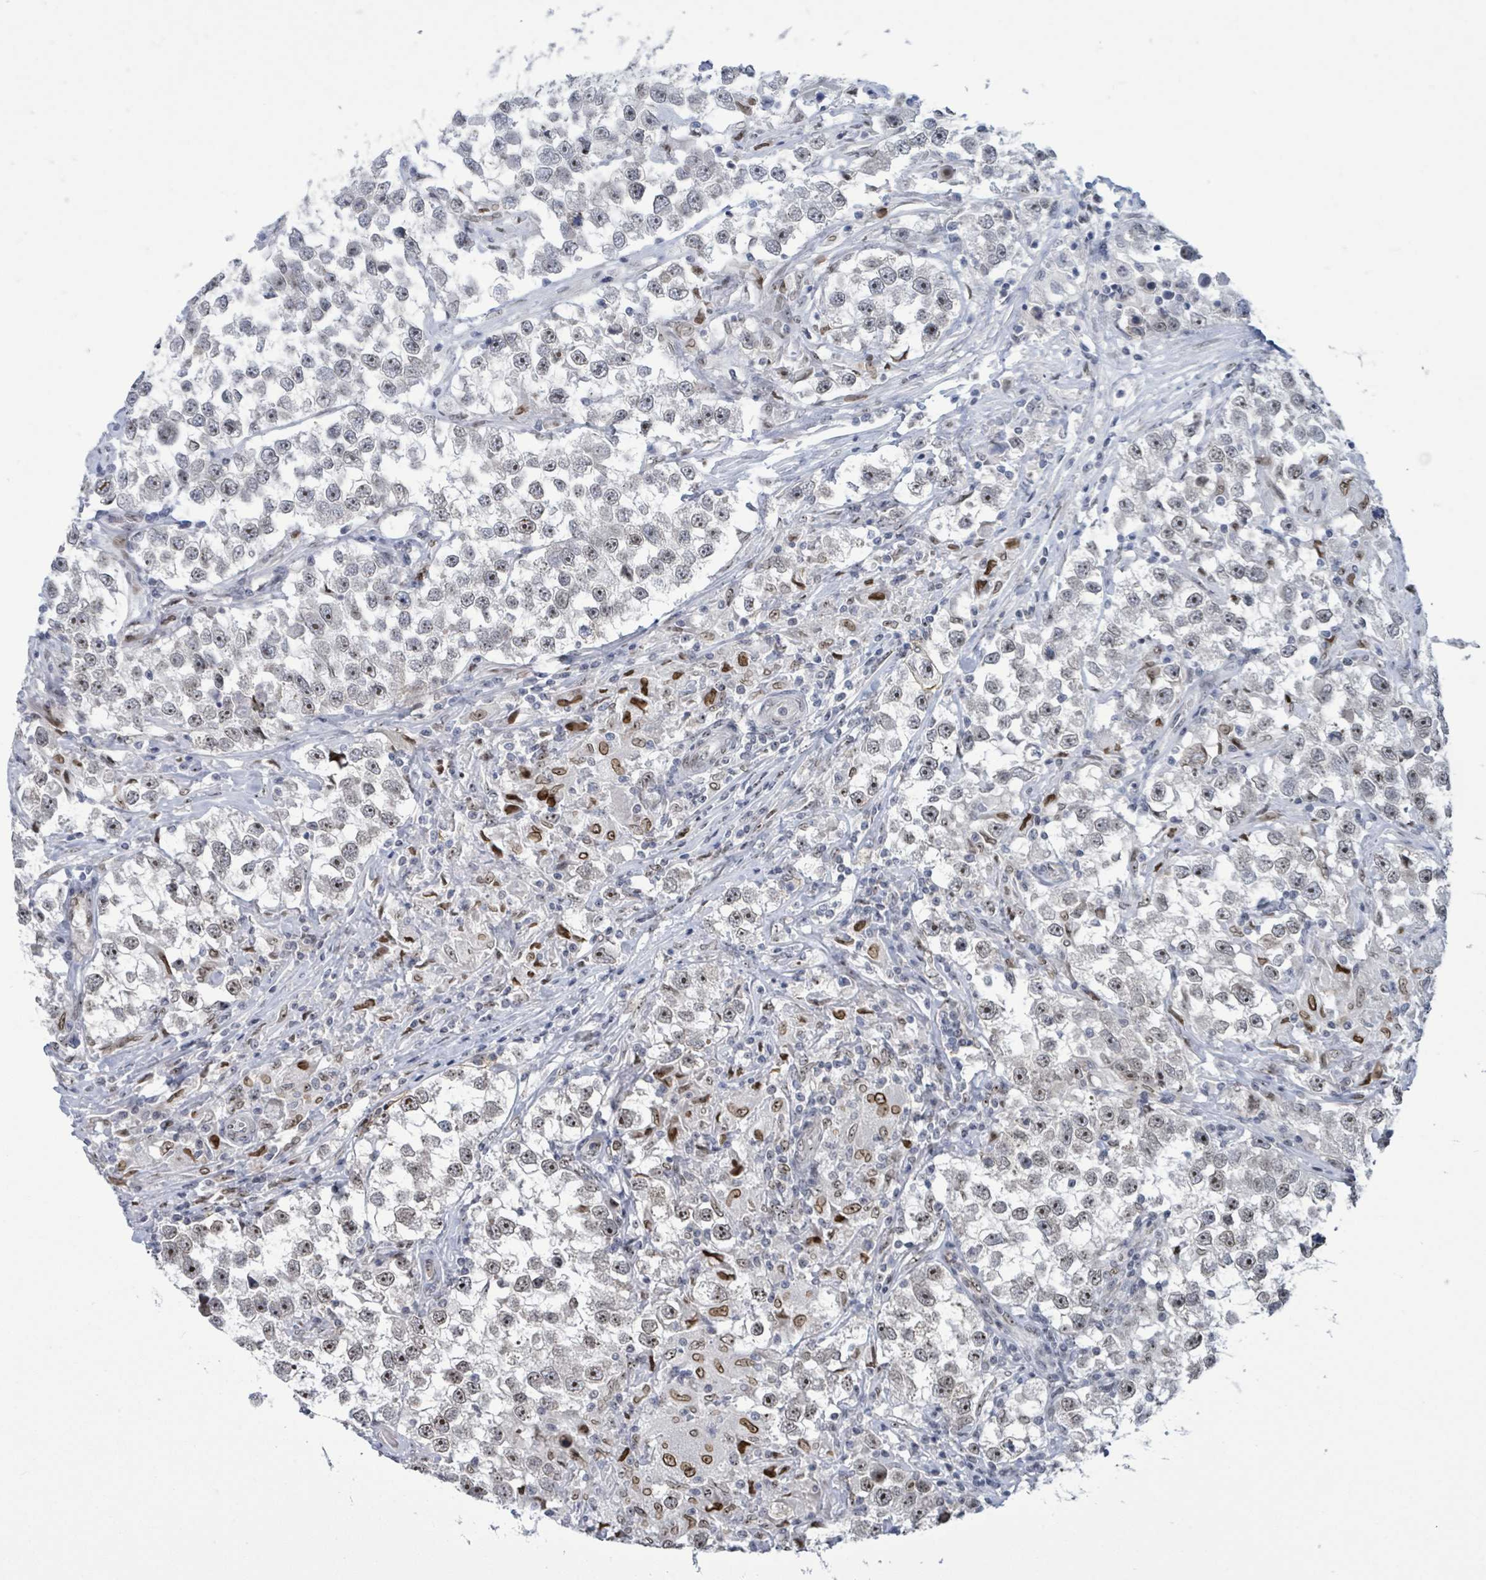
{"staining": {"intensity": "moderate", "quantity": "25%-75%", "location": "nuclear"}, "tissue": "testis cancer", "cell_type": "Tumor cells", "image_type": "cancer", "snomed": [{"axis": "morphology", "description": "Seminoma, NOS"}, {"axis": "topography", "description": "Testis"}], "caption": "Approximately 25%-75% of tumor cells in testis seminoma show moderate nuclear protein positivity as visualized by brown immunohistochemical staining.", "gene": "RRN3", "patient": {"sex": "male", "age": 46}}